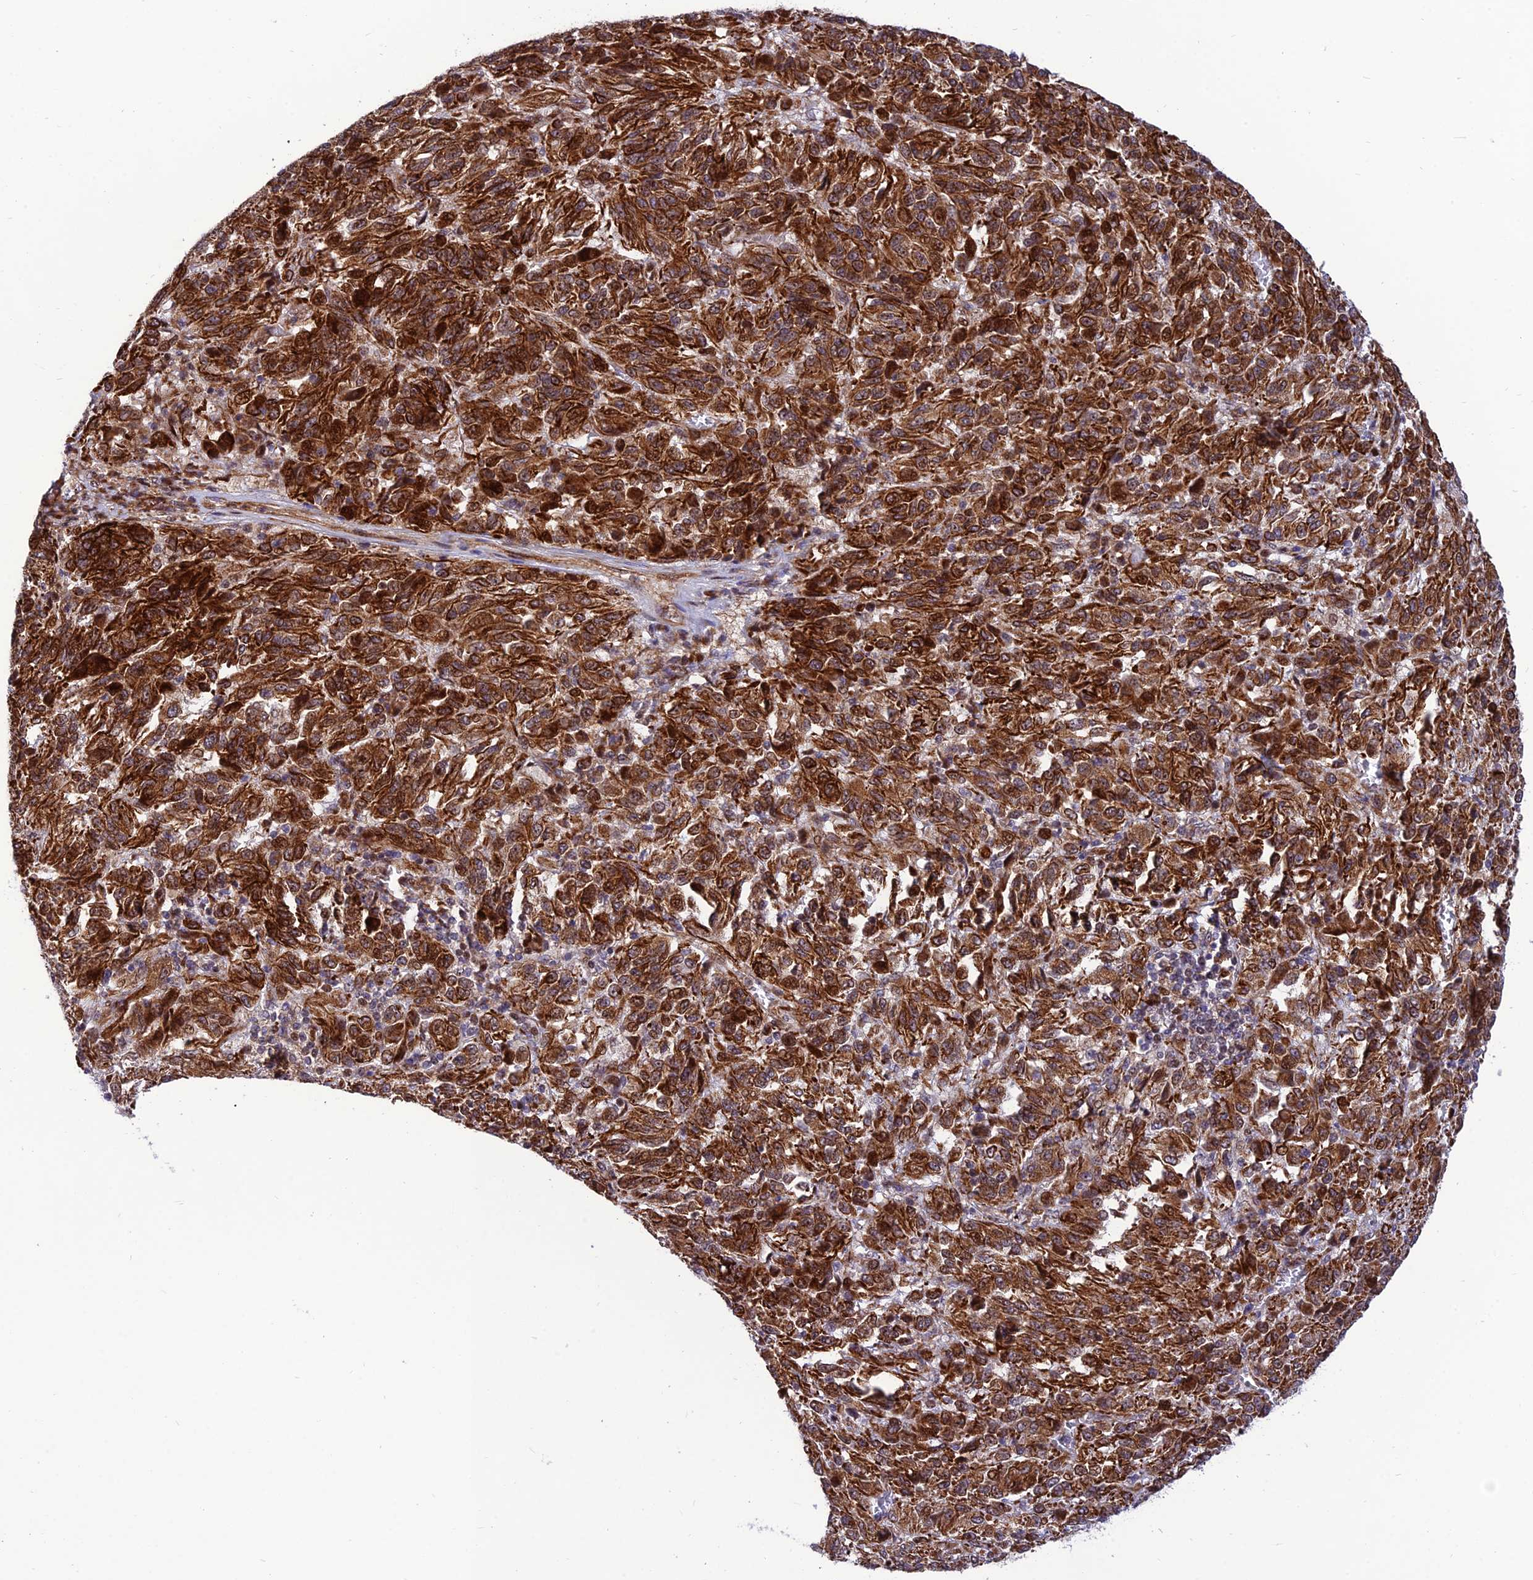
{"staining": {"intensity": "strong", "quantity": ">75%", "location": "cytoplasmic/membranous"}, "tissue": "melanoma", "cell_type": "Tumor cells", "image_type": "cancer", "snomed": [{"axis": "morphology", "description": "Malignant melanoma, Metastatic site"}, {"axis": "topography", "description": "Lung"}], "caption": "High-magnification brightfield microscopy of melanoma stained with DAB (brown) and counterstained with hematoxylin (blue). tumor cells exhibit strong cytoplasmic/membranous staining is seen in approximately>75% of cells. The staining was performed using DAB to visualize the protein expression in brown, while the nuclei were stained in blue with hematoxylin (Magnification: 20x).", "gene": "KBTBD7", "patient": {"sex": "male", "age": 64}}